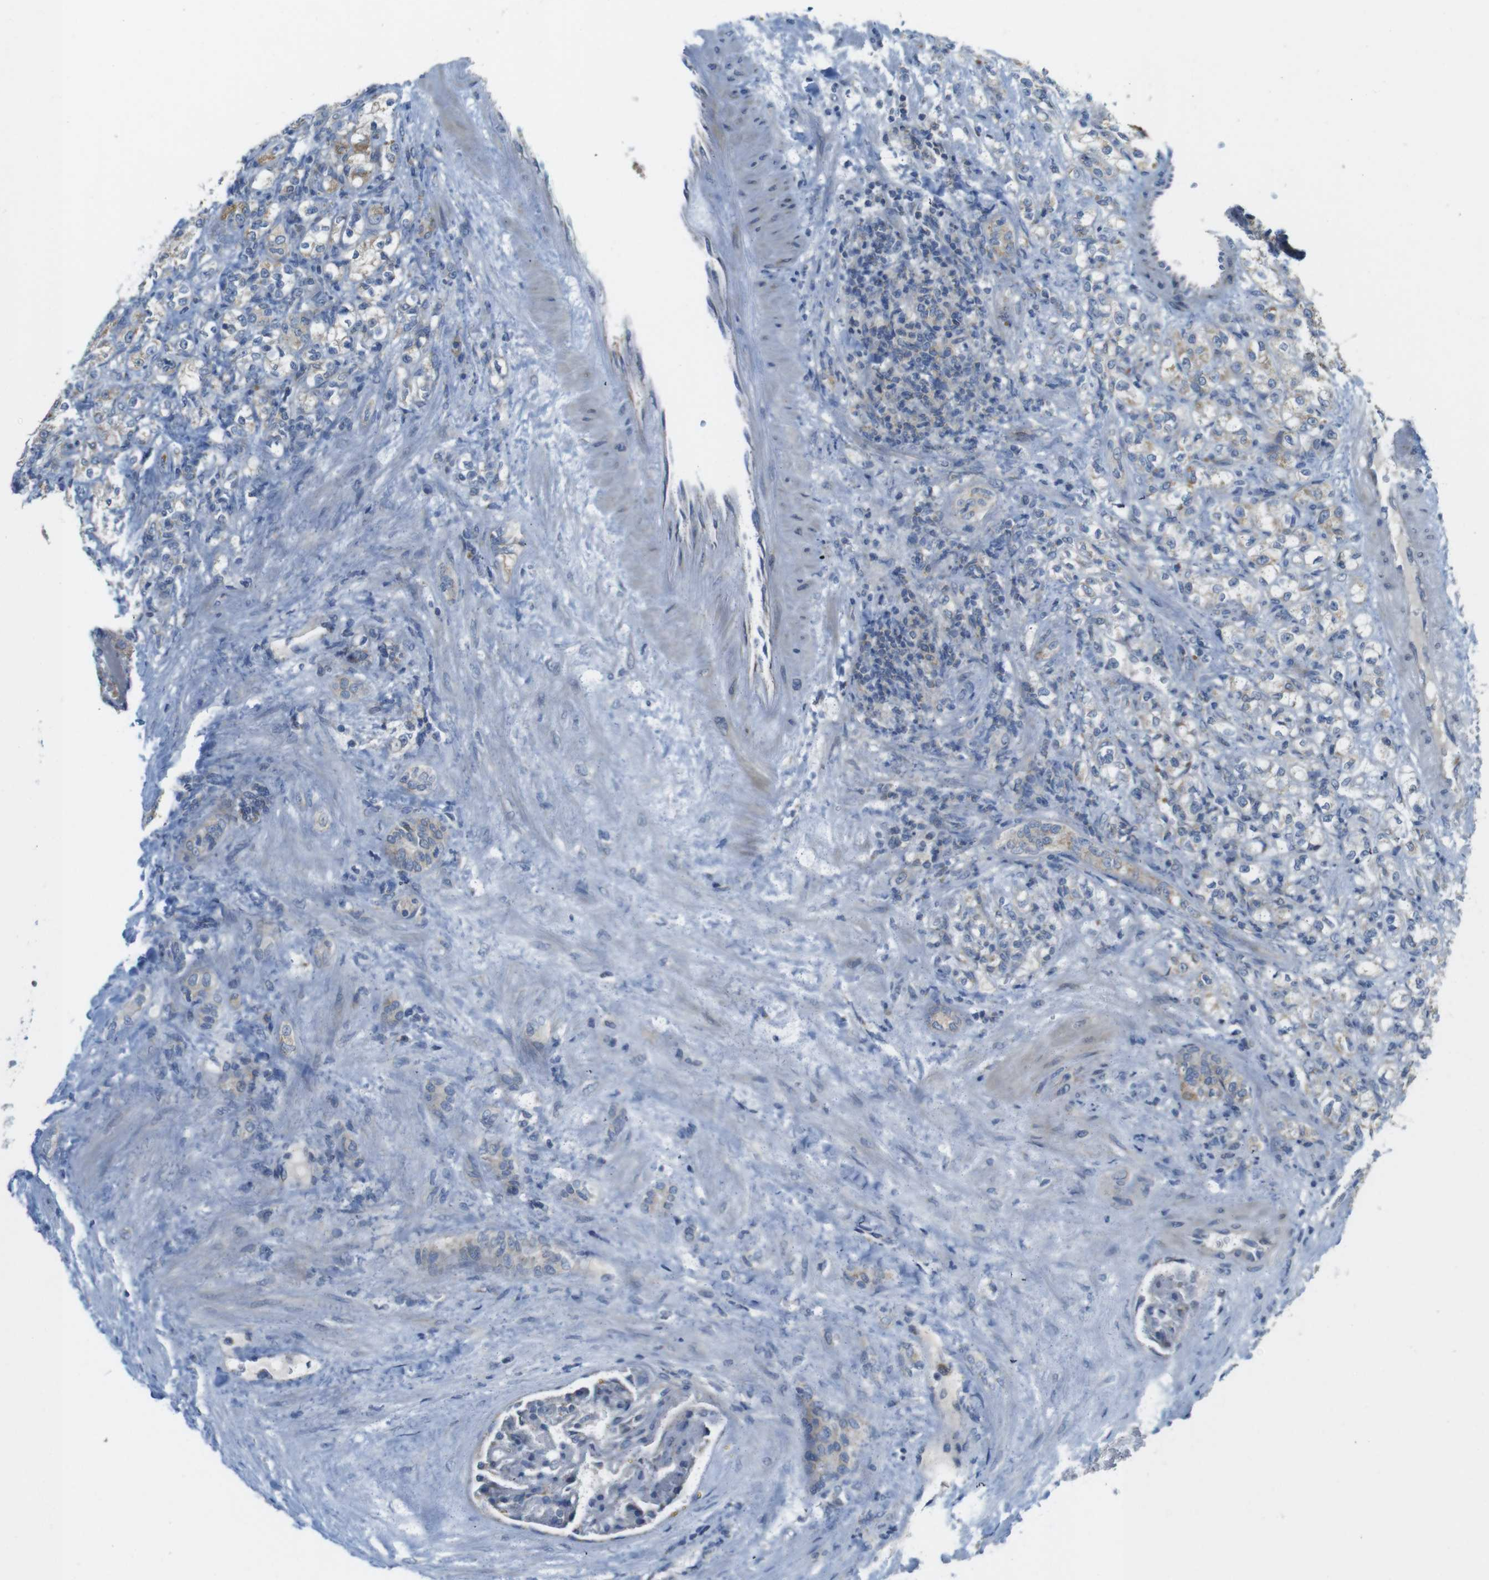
{"staining": {"intensity": "weak", "quantity": "25%-75%", "location": "cytoplasmic/membranous"}, "tissue": "renal cancer", "cell_type": "Tumor cells", "image_type": "cancer", "snomed": [{"axis": "morphology", "description": "Adenocarcinoma, NOS"}, {"axis": "topography", "description": "Kidney"}], "caption": "DAB immunohistochemical staining of renal cancer exhibits weak cytoplasmic/membranous protein positivity in about 25%-75% of tumor cells.", "gene": "MARCHF1", "patient": {"sex": "male", "age": 61}}